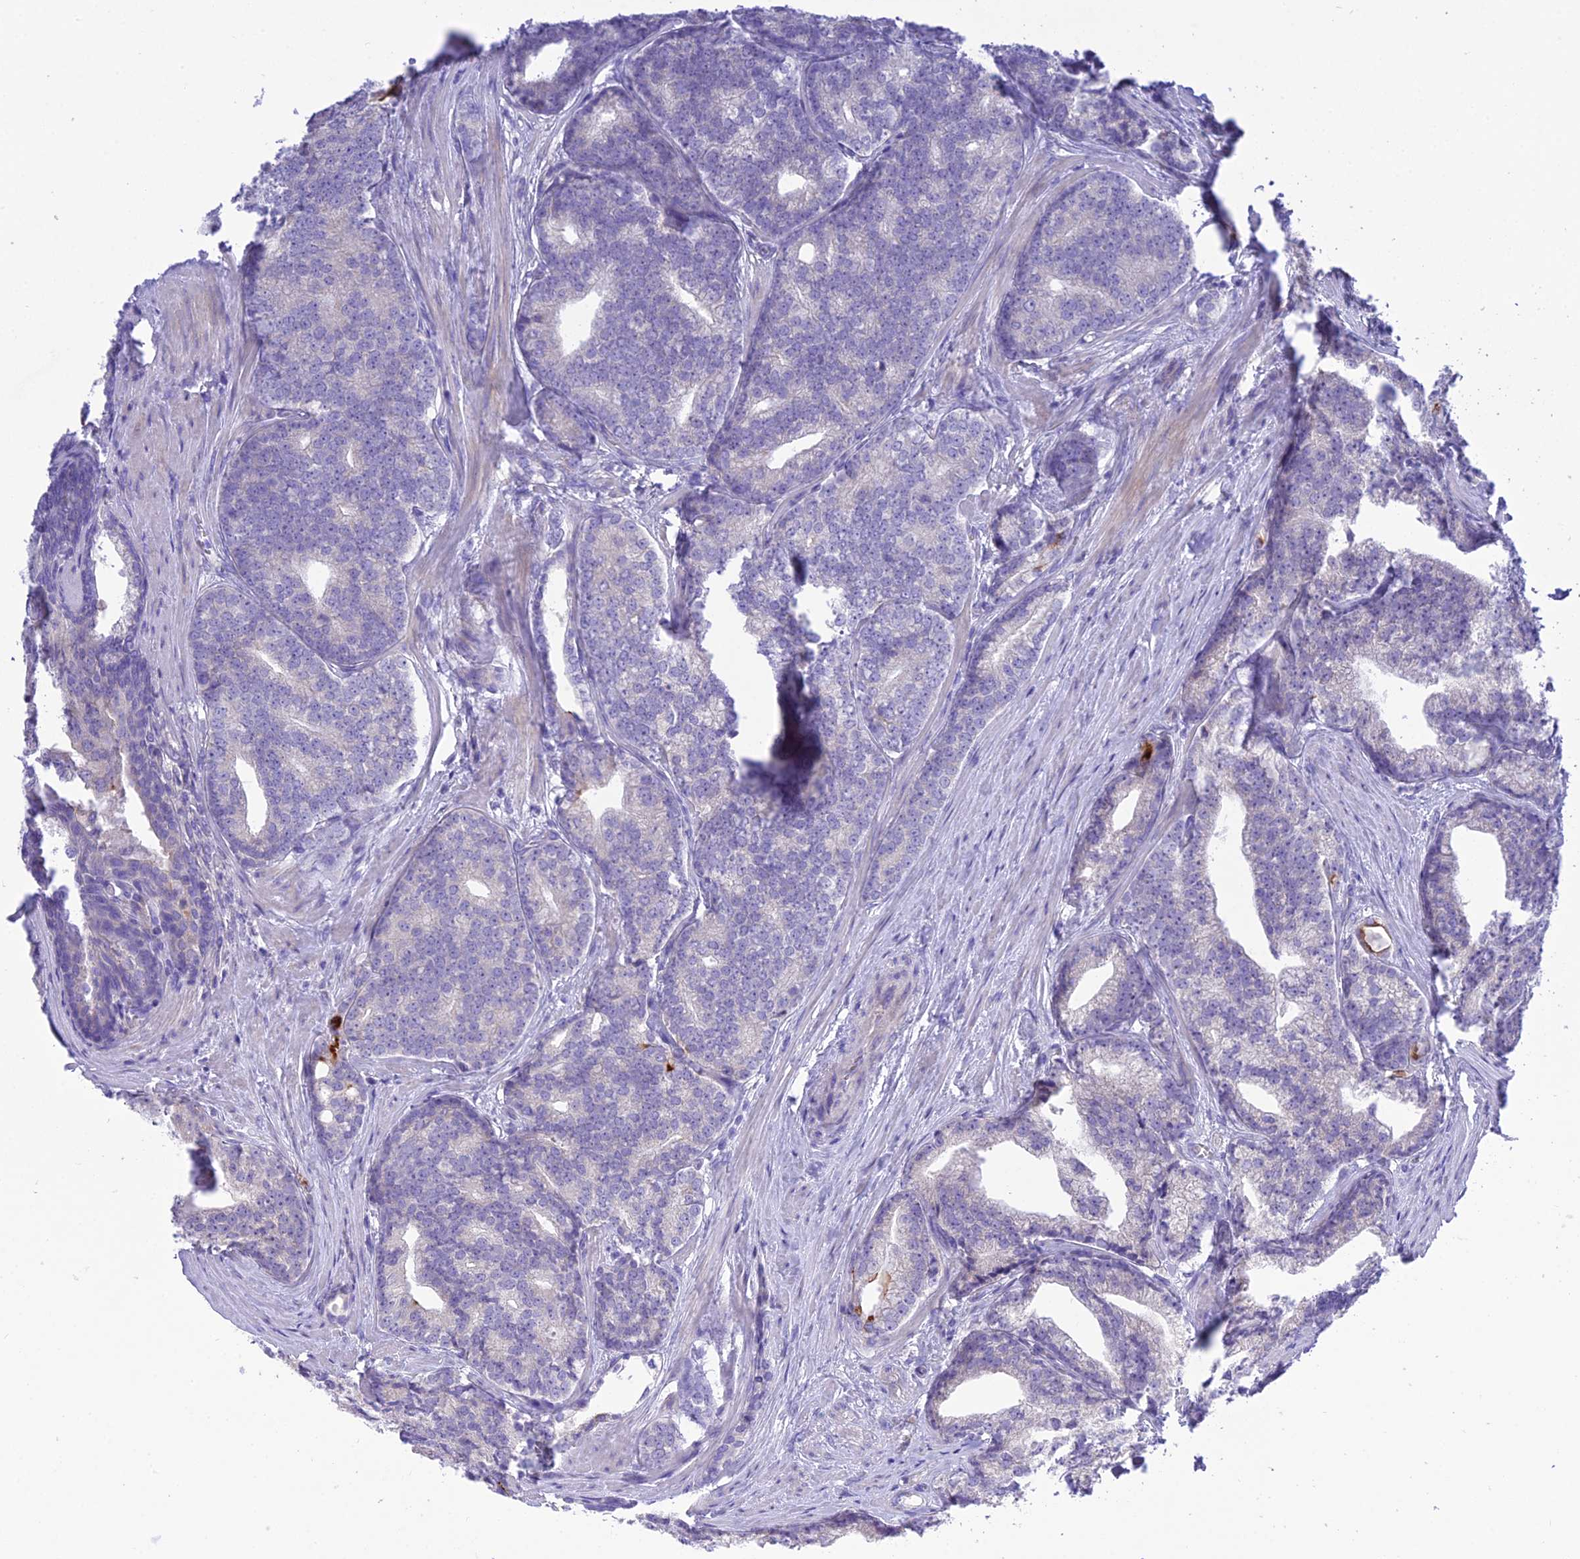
{"staining": {"intensity": "negative", "quantity": "none", "location": "none"}, "tissue": "prostate cancer", "cell_type": "Tumor cells", "image_type": "cancer", "snomed": [{"axis": "morphology", "description": "Adenocarcinoma, Low grade"}, {"axis": "topography", "description": "Prostate"}], "caption": "Immunohistochemistry (IHC) image of neoplastic tissue: low-grade adenocarcinoma (prostate) stained with DAB exhibits no significant protein positivity in tumor cells. (IHC, brightfield microscopy, high magnification).", "gene": "KIAA0408", "patient": {"sex": "male", "age": 71}}